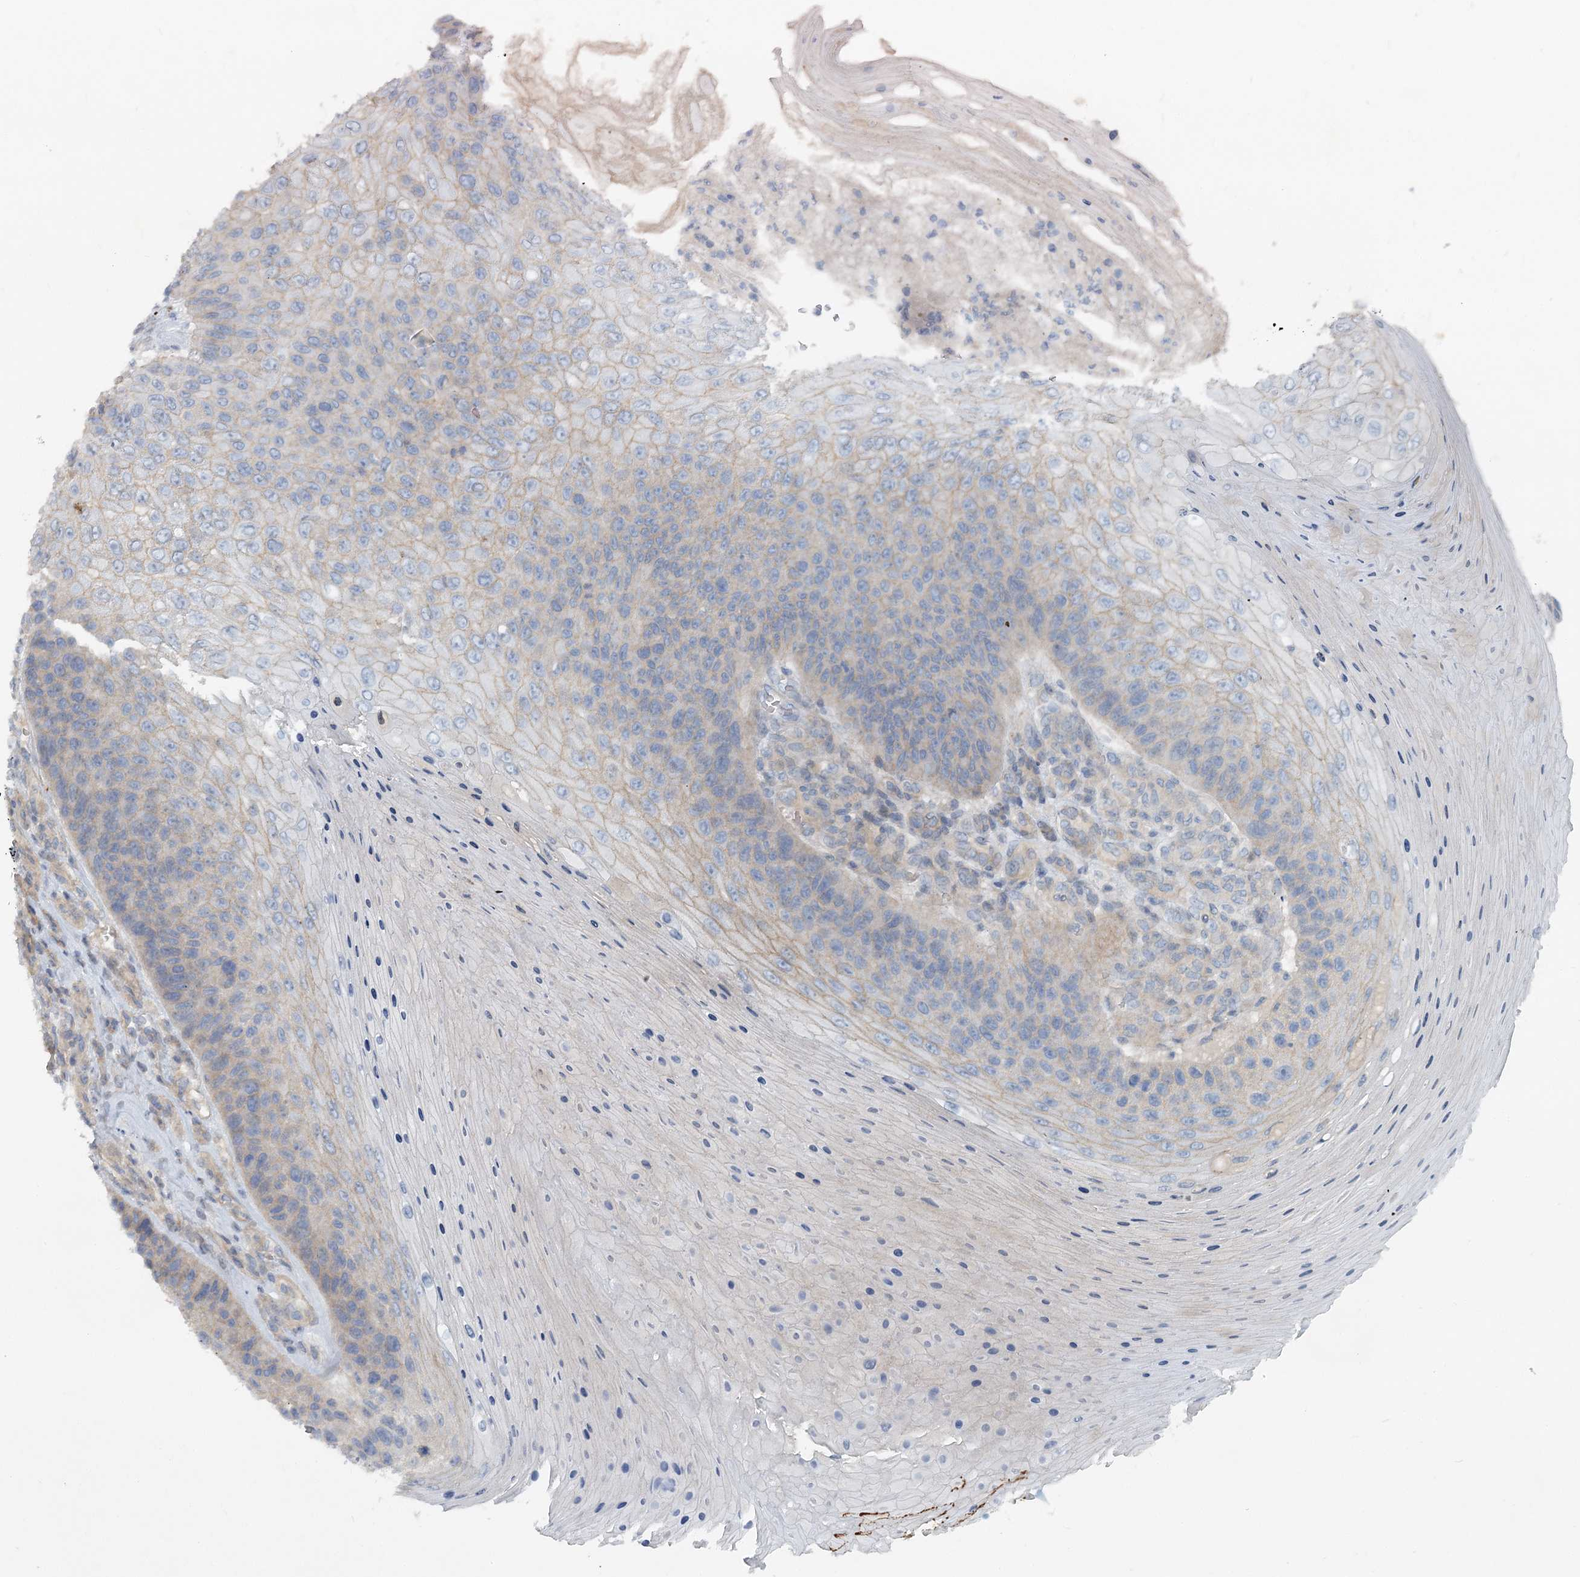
{"staining": {"intensity": "weak", "quantity": "<25%", "location": "cytoplasmic/membranous"}, "tissue": "skin cancer", "cell_type": "Tumor cells", "image_type": "cancer", "snomed": [{"axis": "morphology", "description": "Squamous cell carcinoma, NOS"}, {"axis": "topography", "description": "Skin"}], "caption": "The photomicrograph reveals no staining of tumor cells in squamous cell carcinoma (skin).", "gene": "DNMBP", "patient": {"sex": "female", "age": 88}}